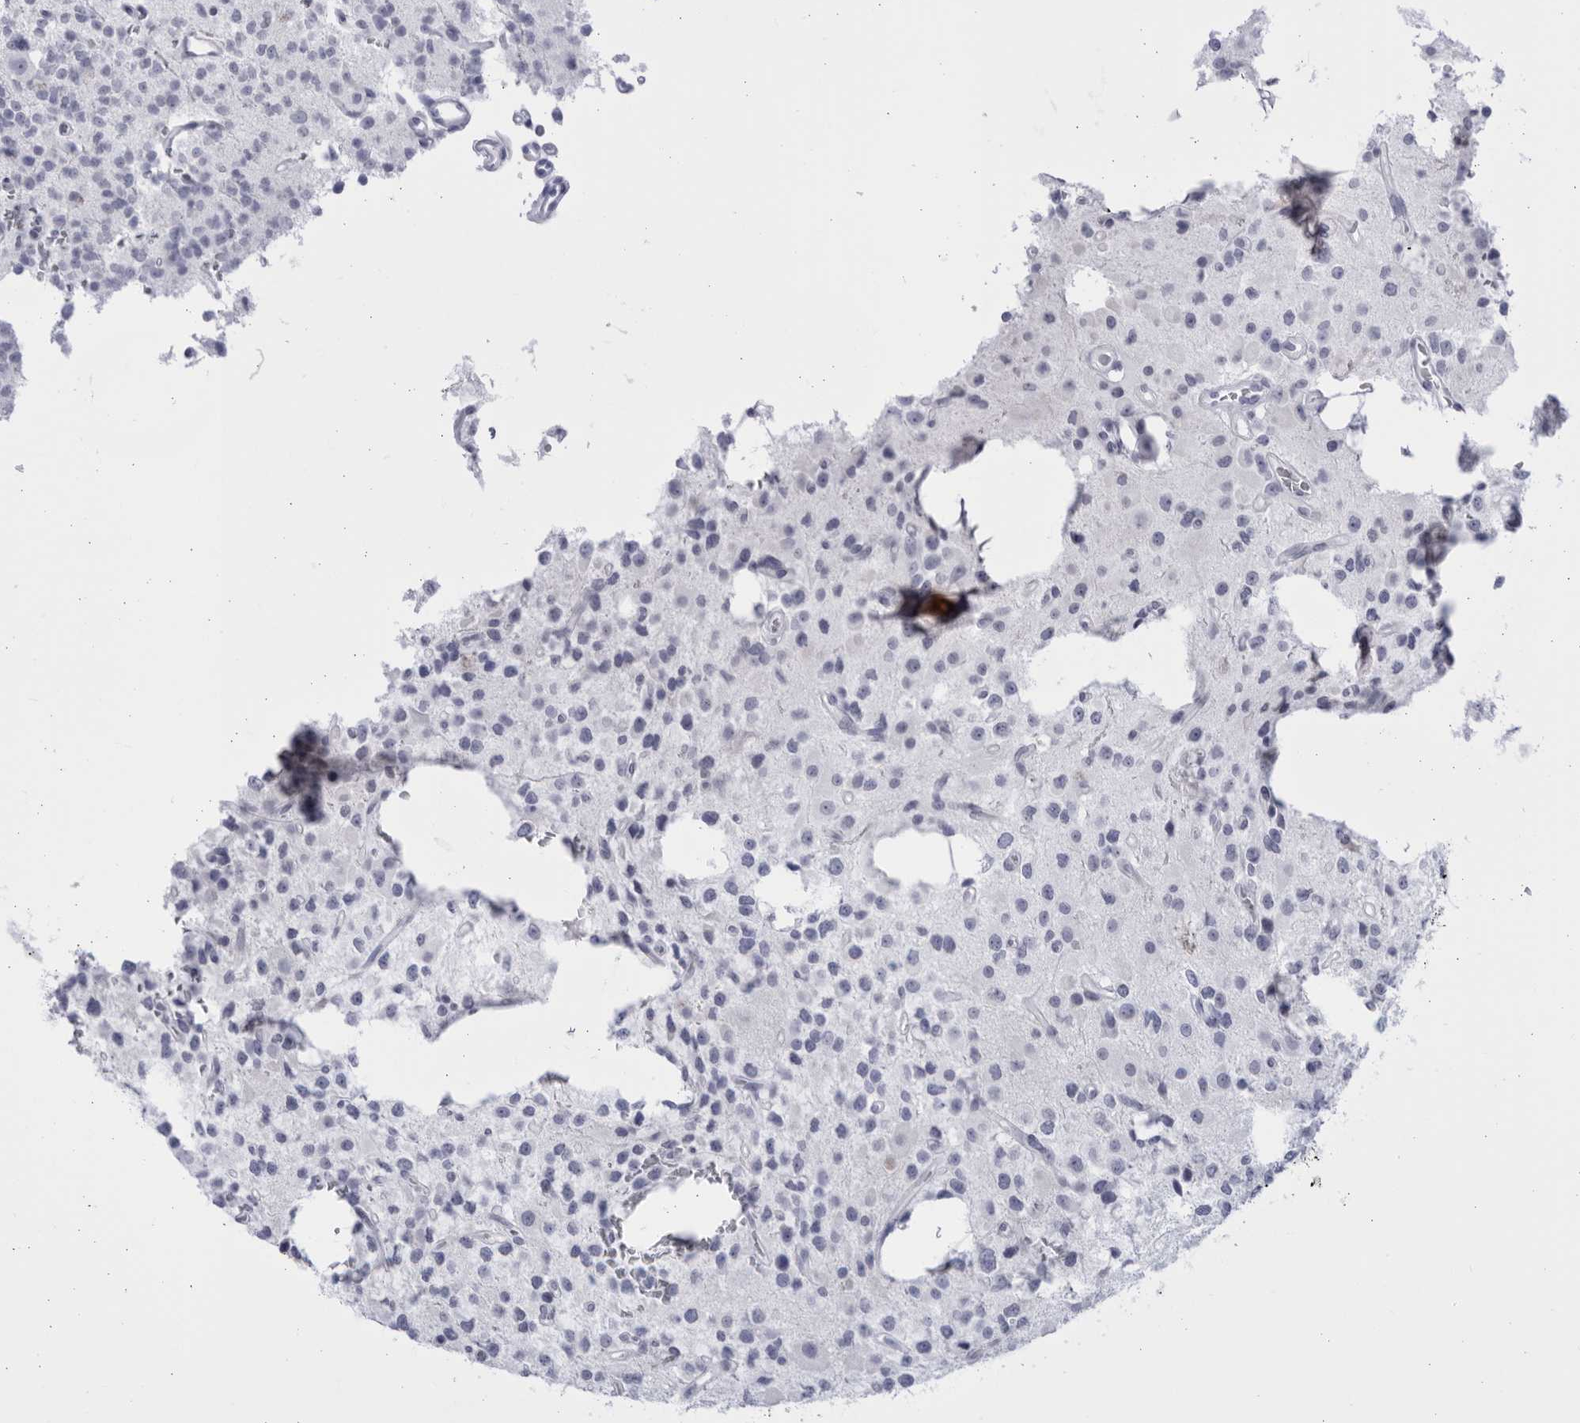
{"staining": {"intensity": "negative", "quantity": "none", "location": "none"}, "tissue": "glioma", "cell_type": "Tumor cells", "image_type": "cancer", "snomed": [{"axis": "morphology", "description": "Glioma, malignant, High grade"}, {"axis": "topography", "description": "Brain"}], "caption": "Glioma was stained to show a protein in brown. There is no significant expression in tumor cells.", "gene": "CCDC181", "patient": {"sex": "female", "age": 62}}